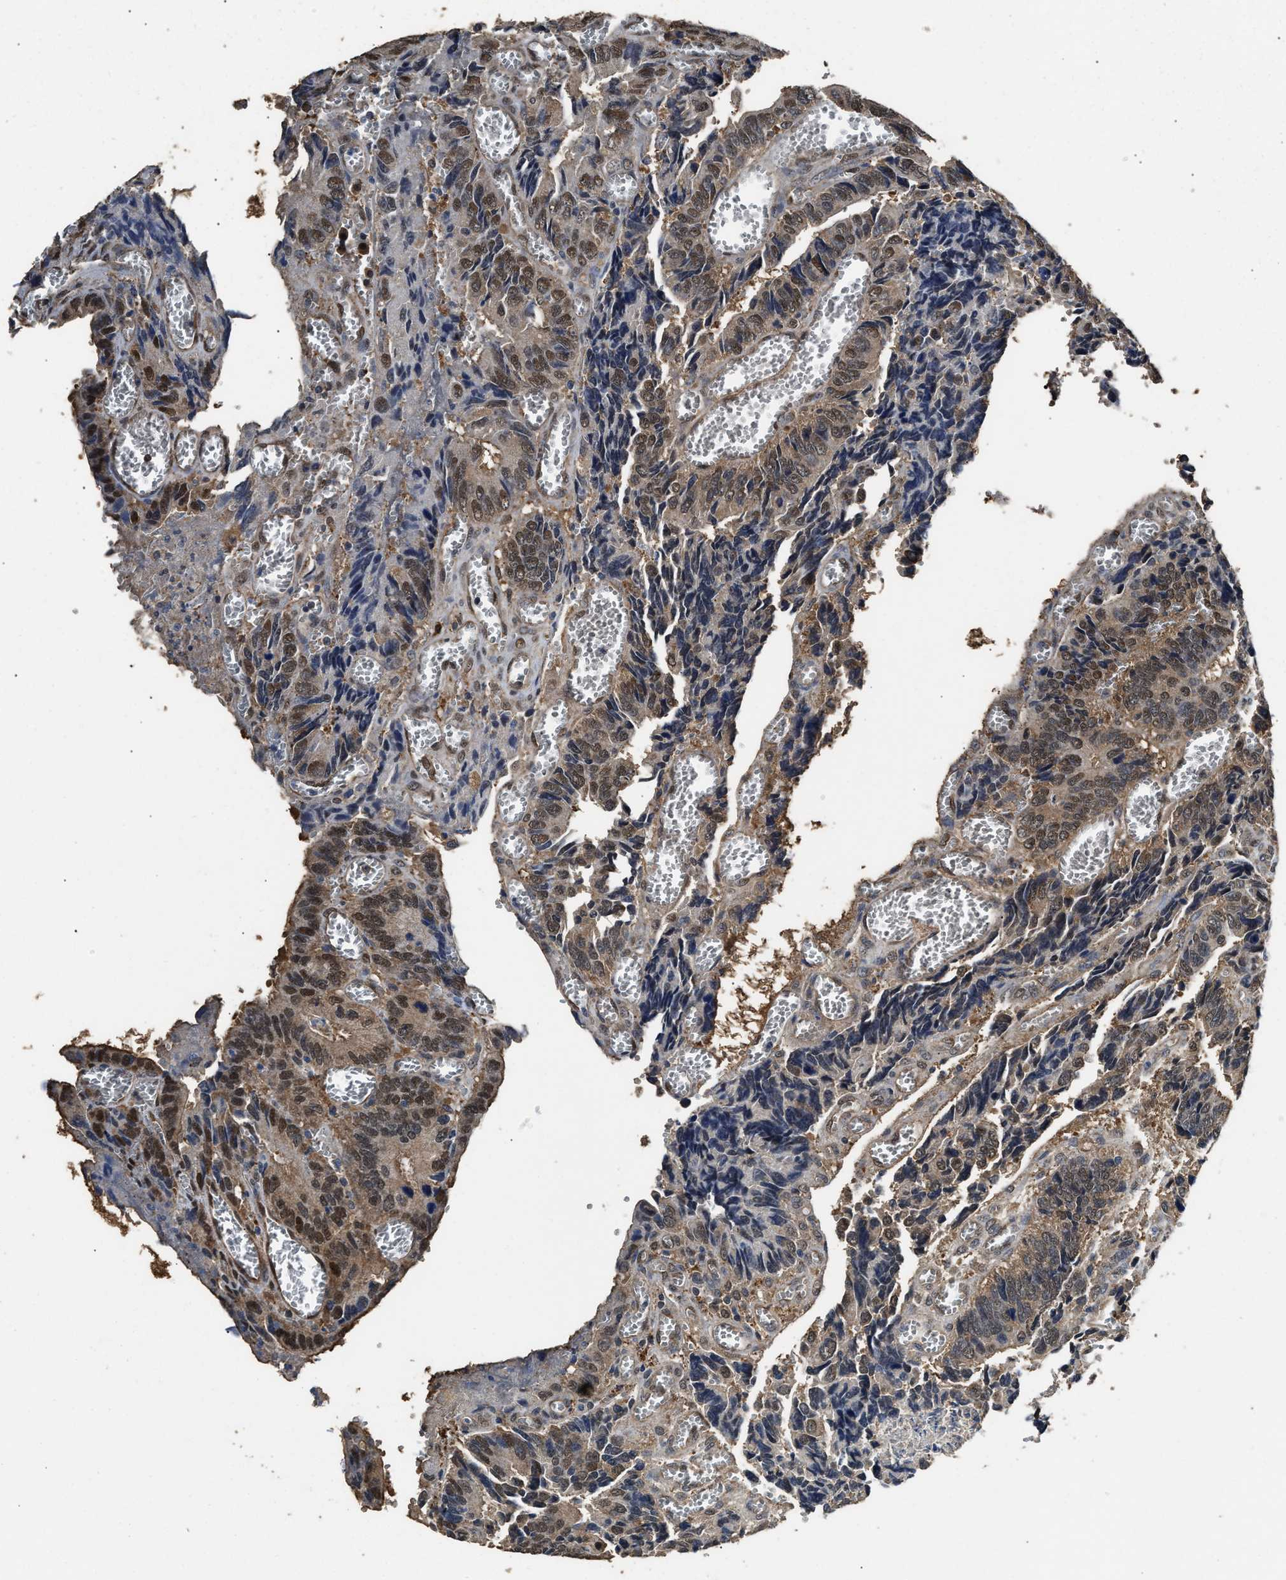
{"staining": {"intensity": "moderate", "quantity": ">75%", "location": "cytoplasmic/membranous,nuclear"}, "tissue": "colorectal cancer", "cell_type": "Tumor cells", "image_type": "cancer", "snomed": [{"axis": "morphology", "description": "Adenocarcinoma, NOS"}, {"axis": "topography", "description": "Colon"}], "caption": "The histopathology image demonstrates staining of colorectal cancer (adenocarcinoma), revealing moderate cytoplasmic/membranous and nuclear protein positivity (brown color) within tumor cells. (DAB (3,3'-diaminobenzidine) = brown stain, brightfield microscopy at high magnification).", "gene": "YWHAE", "patient": {"sex": "male", "age": 72}}